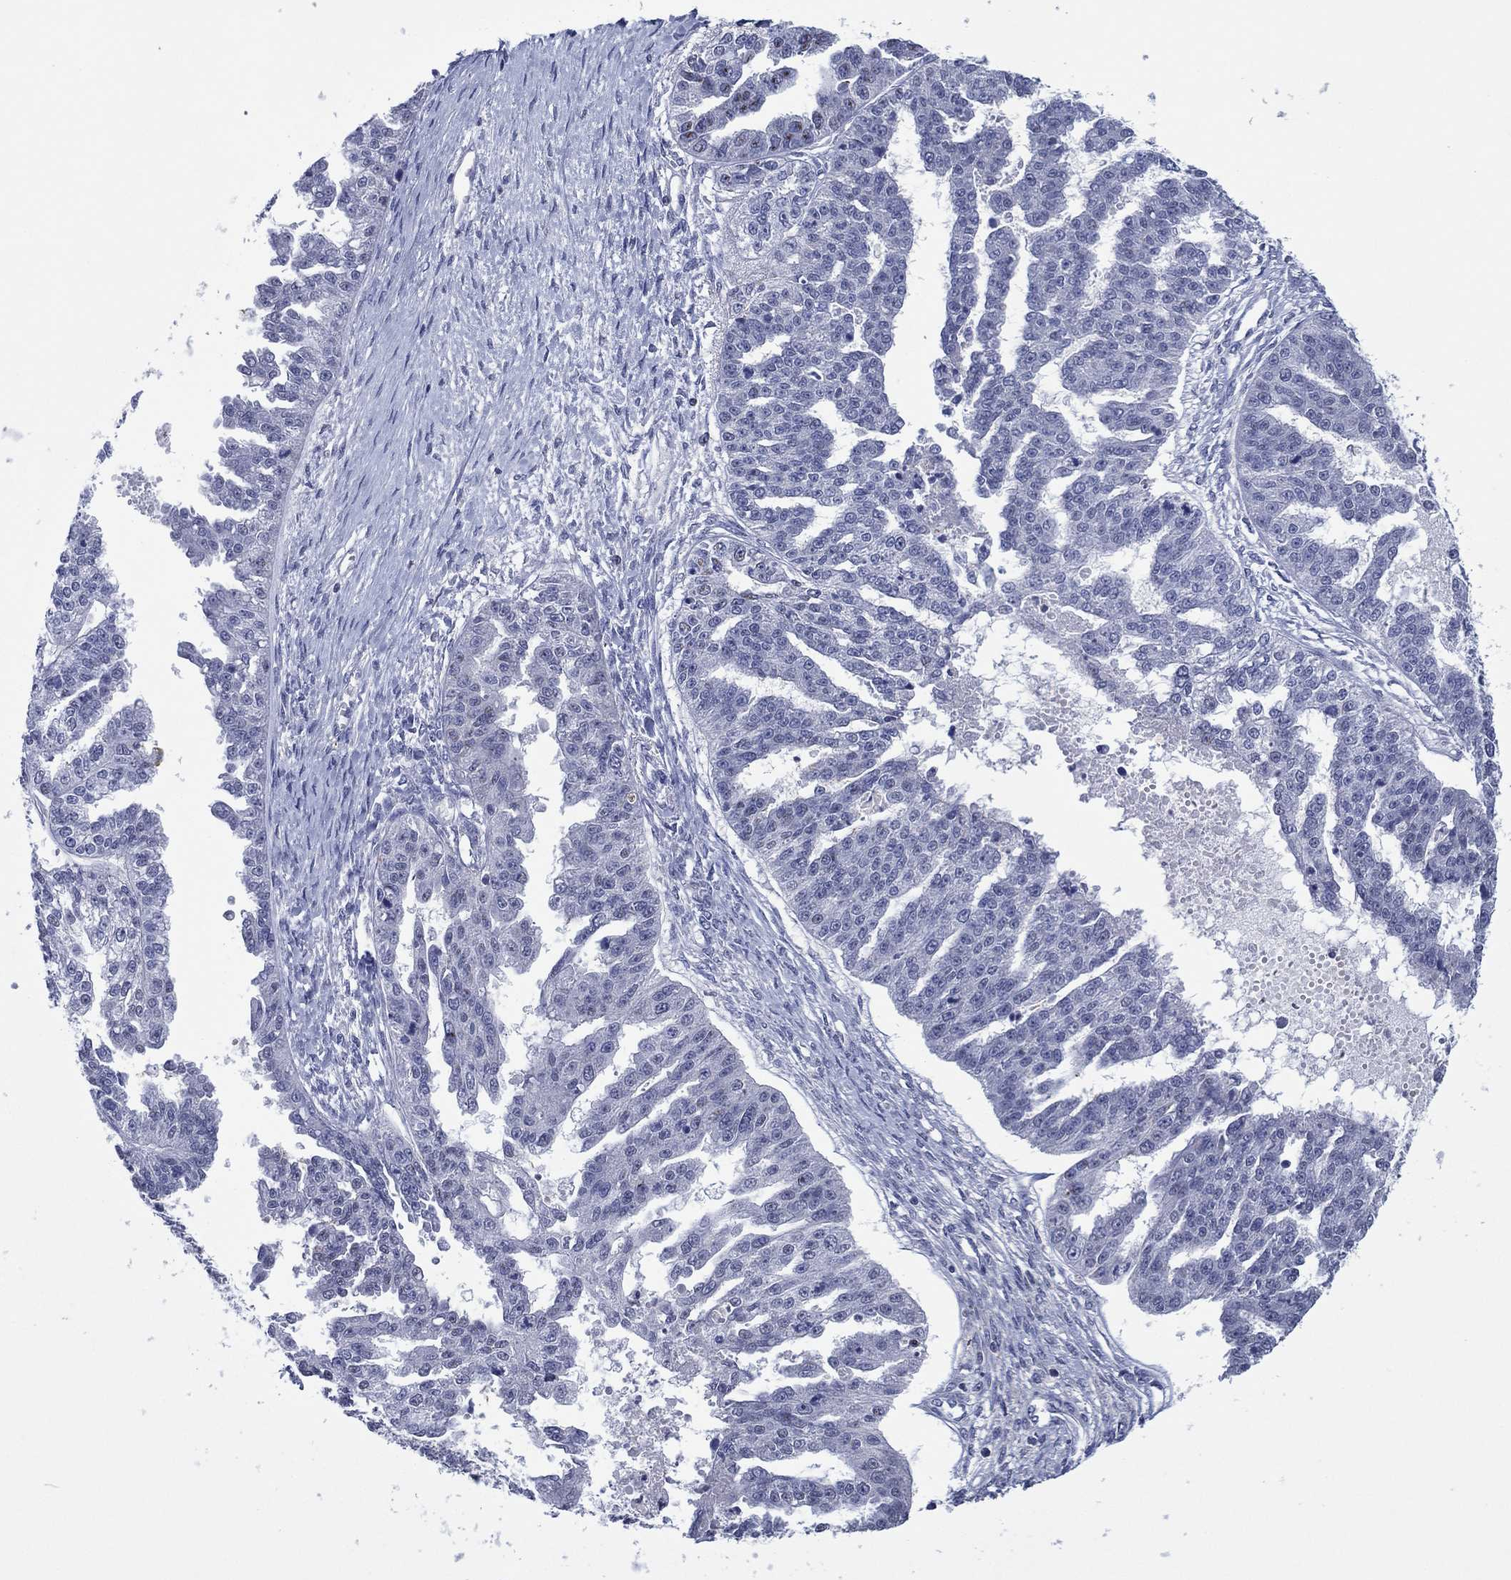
{"staining": {"intensity": "negative", "quantity": "none", "location": "none"}, "tissue": "ovarian cancer", "cell_type": "Tumor cells", "image_type": "cancer", "snomed": [{"axis": "morphology", "description": "Cystadenocarcinoma, serous, NOS"}, {"axis": "topography", "description": "Ovary"}], "caption": "Tumor cells show no significant protein positivity in ovarian serous cystadenocarcinoma.", "gene": "TRIM31", "patient": {"sex": "female", "age": 58}}